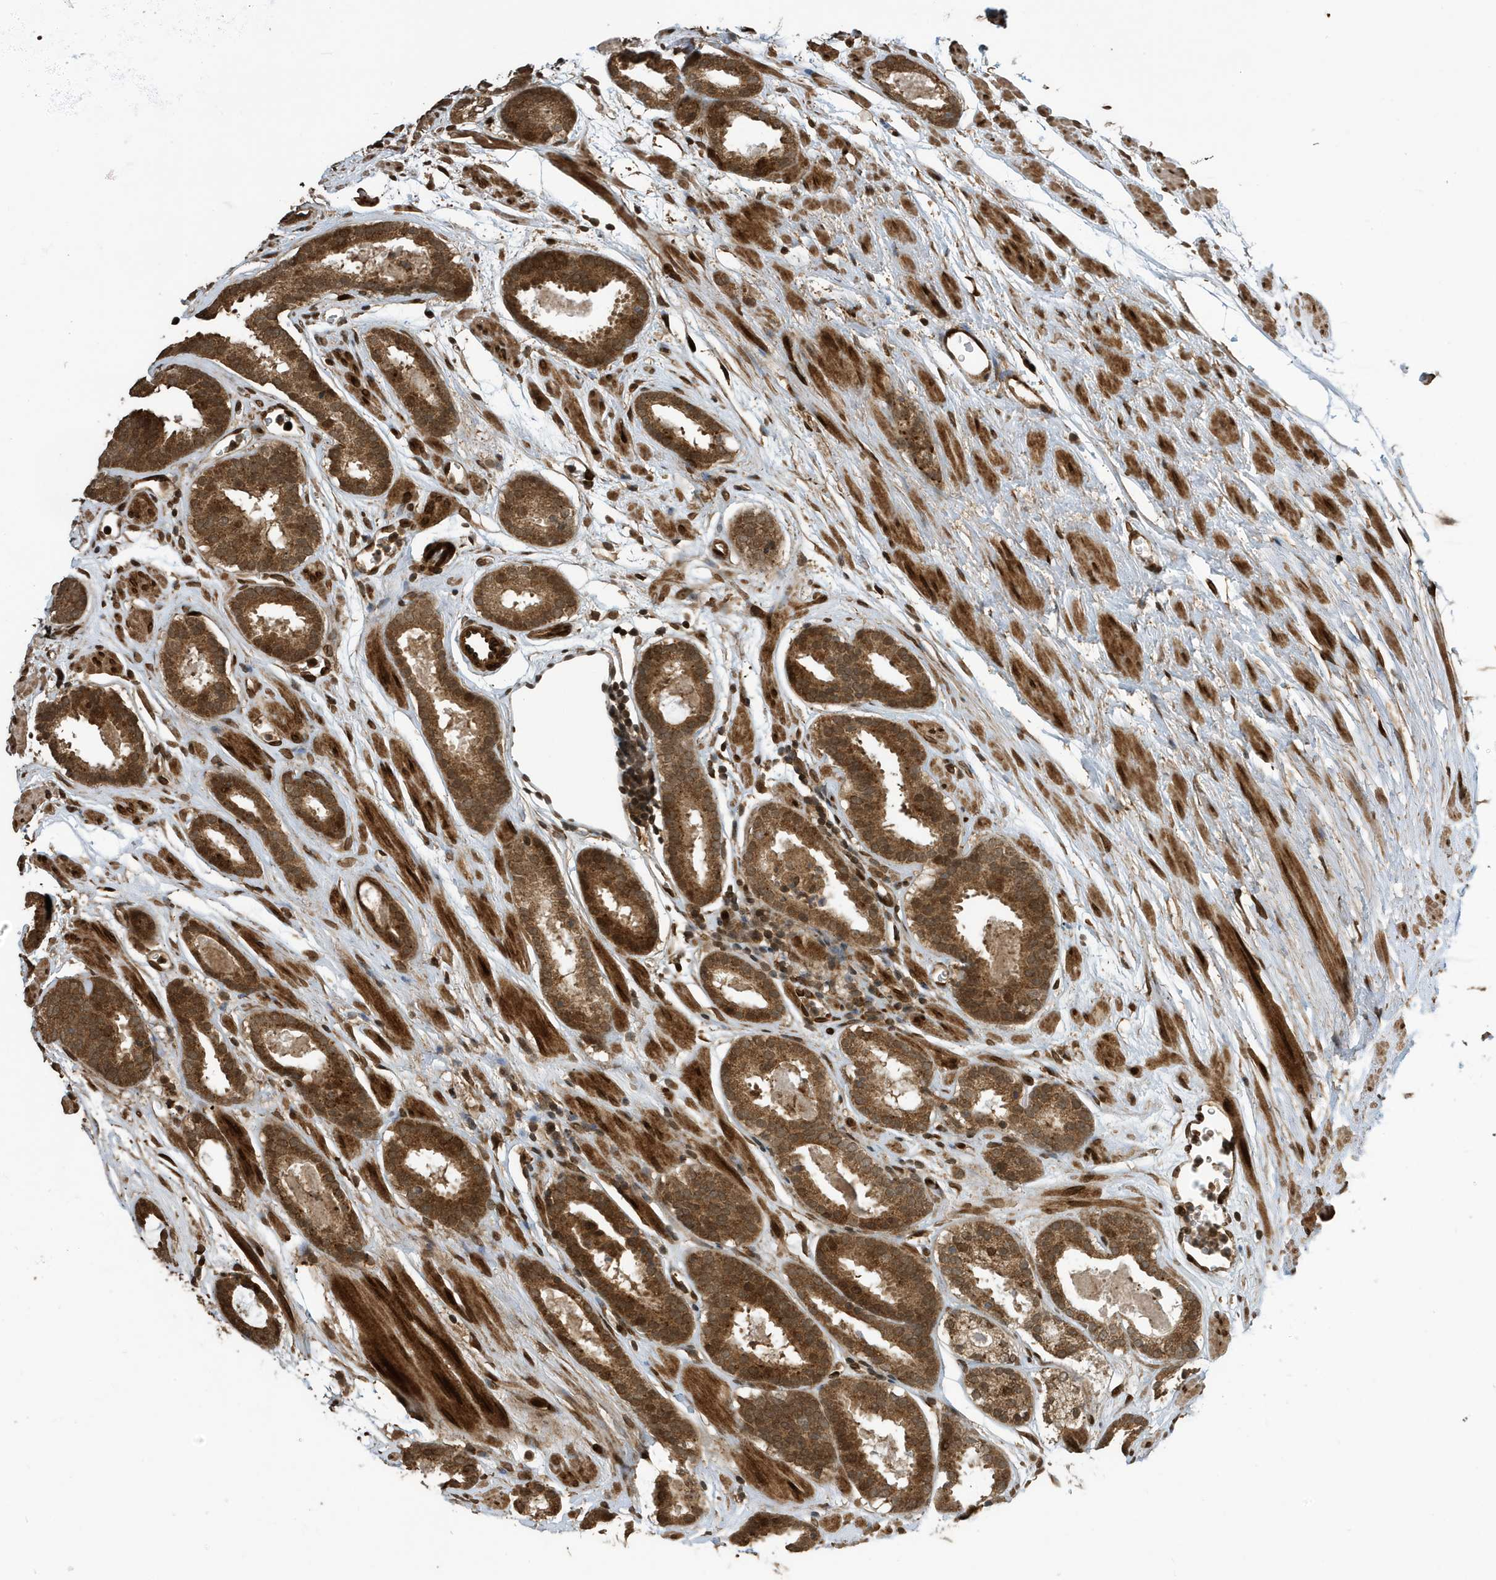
{"staining": {"intensity": "moderate", "quantity": ">75%", "location": "cytoplasmic/membranous,nuclear"}, "tissue": "prostate cancer", "cell_type": "Tumor cells", "image_type": "cancer", "snomed": [{"axis": "morphology", "description": "Adenocarcinoma, Low grade"}, {"axis": "topography", "description": "Prostate"}], "caption": "Tumor cells demonstrate moderate cytoplasmic/membranous and nuclear expression in about >75% of cells in low-grade adenocarcinoma (prostate).", "gene": "DUSP18", "patient": {"sex": "male", "age": 69}}